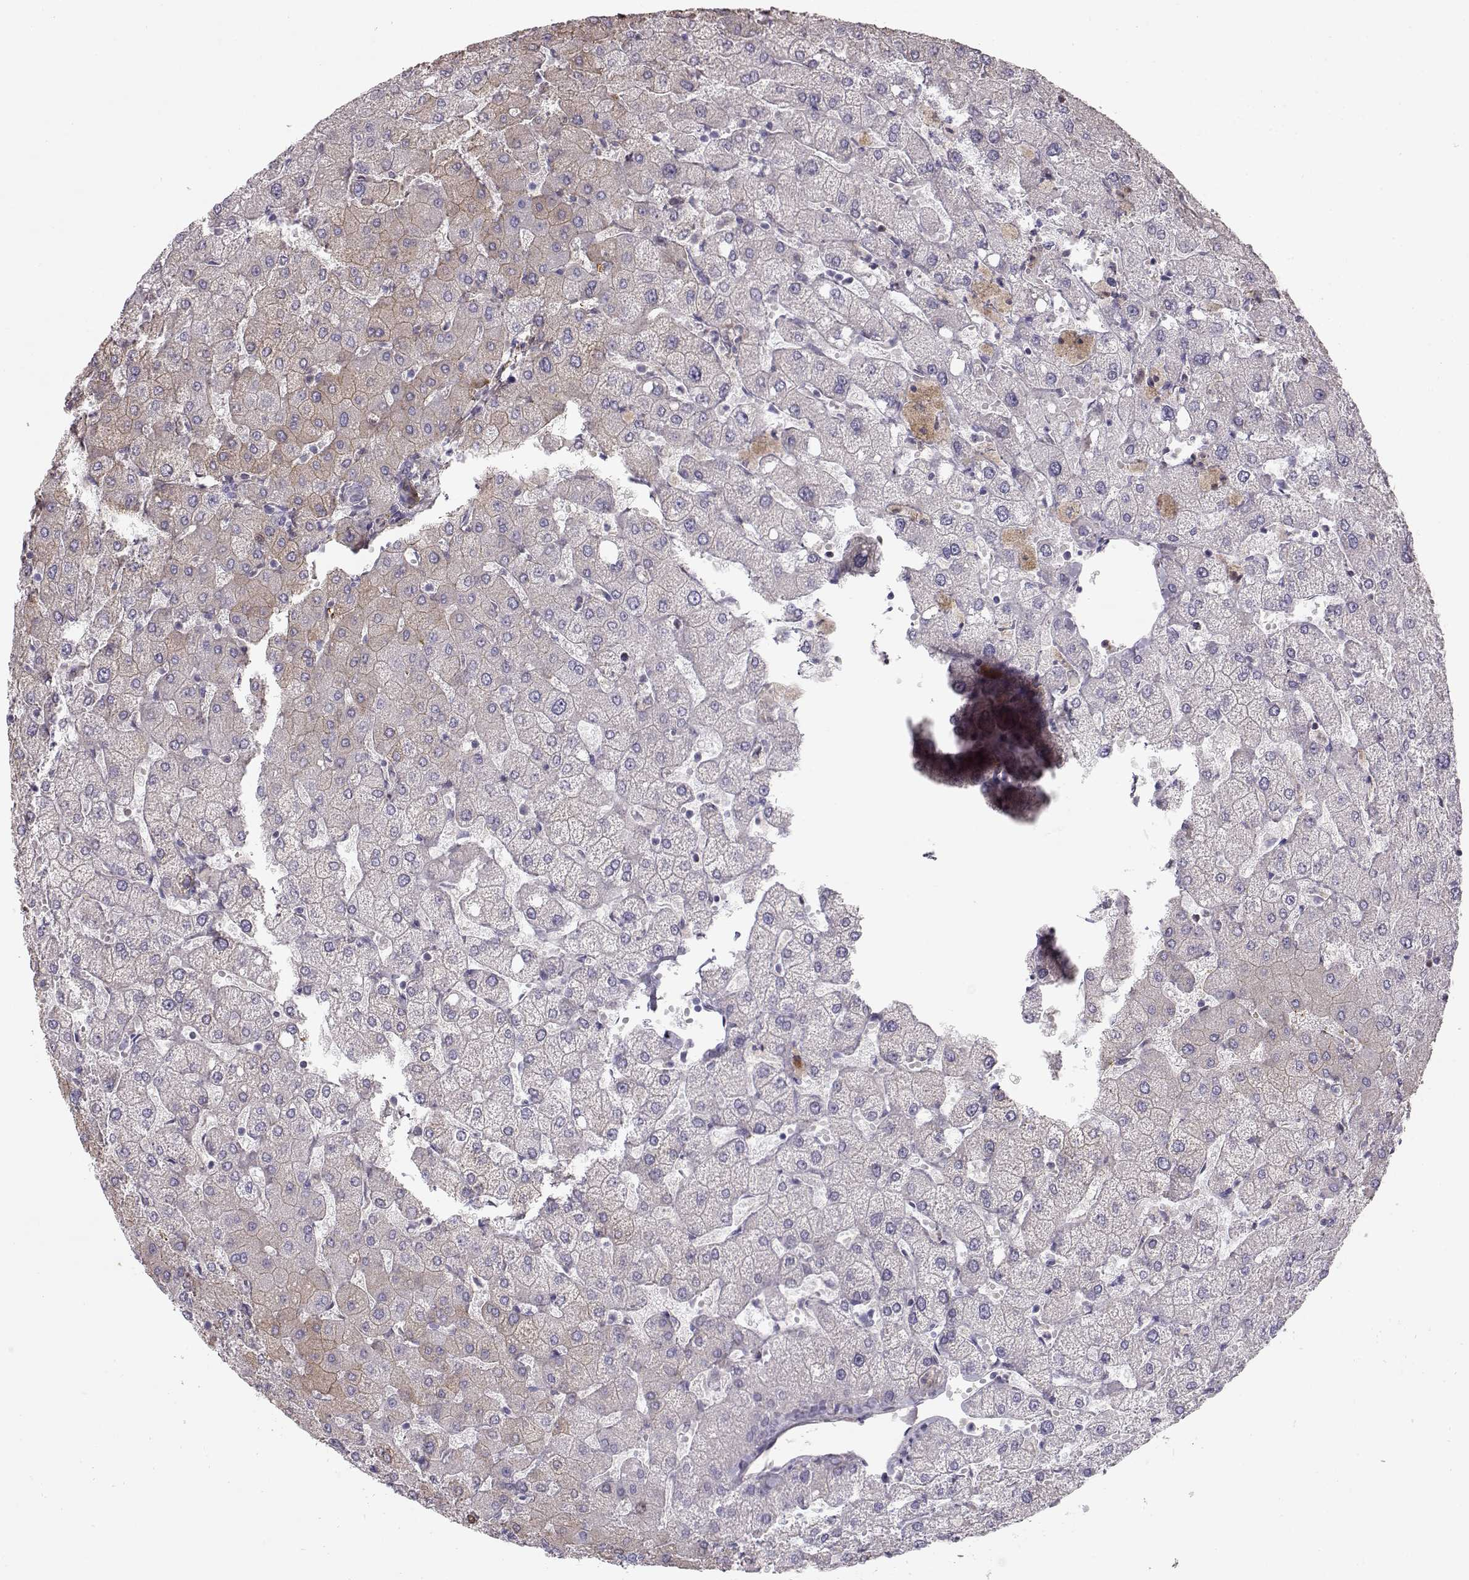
{"staining": {"intensity": "negative", "quantity": "none", "location": "none"}, "tissue": "liver", "cell_type": "Cholangiocytes", "image_type": "normal", "snomed": [{"axis": "morphology", "description": "Normal tissue, NOS"}, {"axis": "topography", "description": "Liver"}], "caption": "Image shows no protein staining in cholangiocytes of normal liver.", "gene": "MIP", "patient": {"sex": "female", "age": 54}}